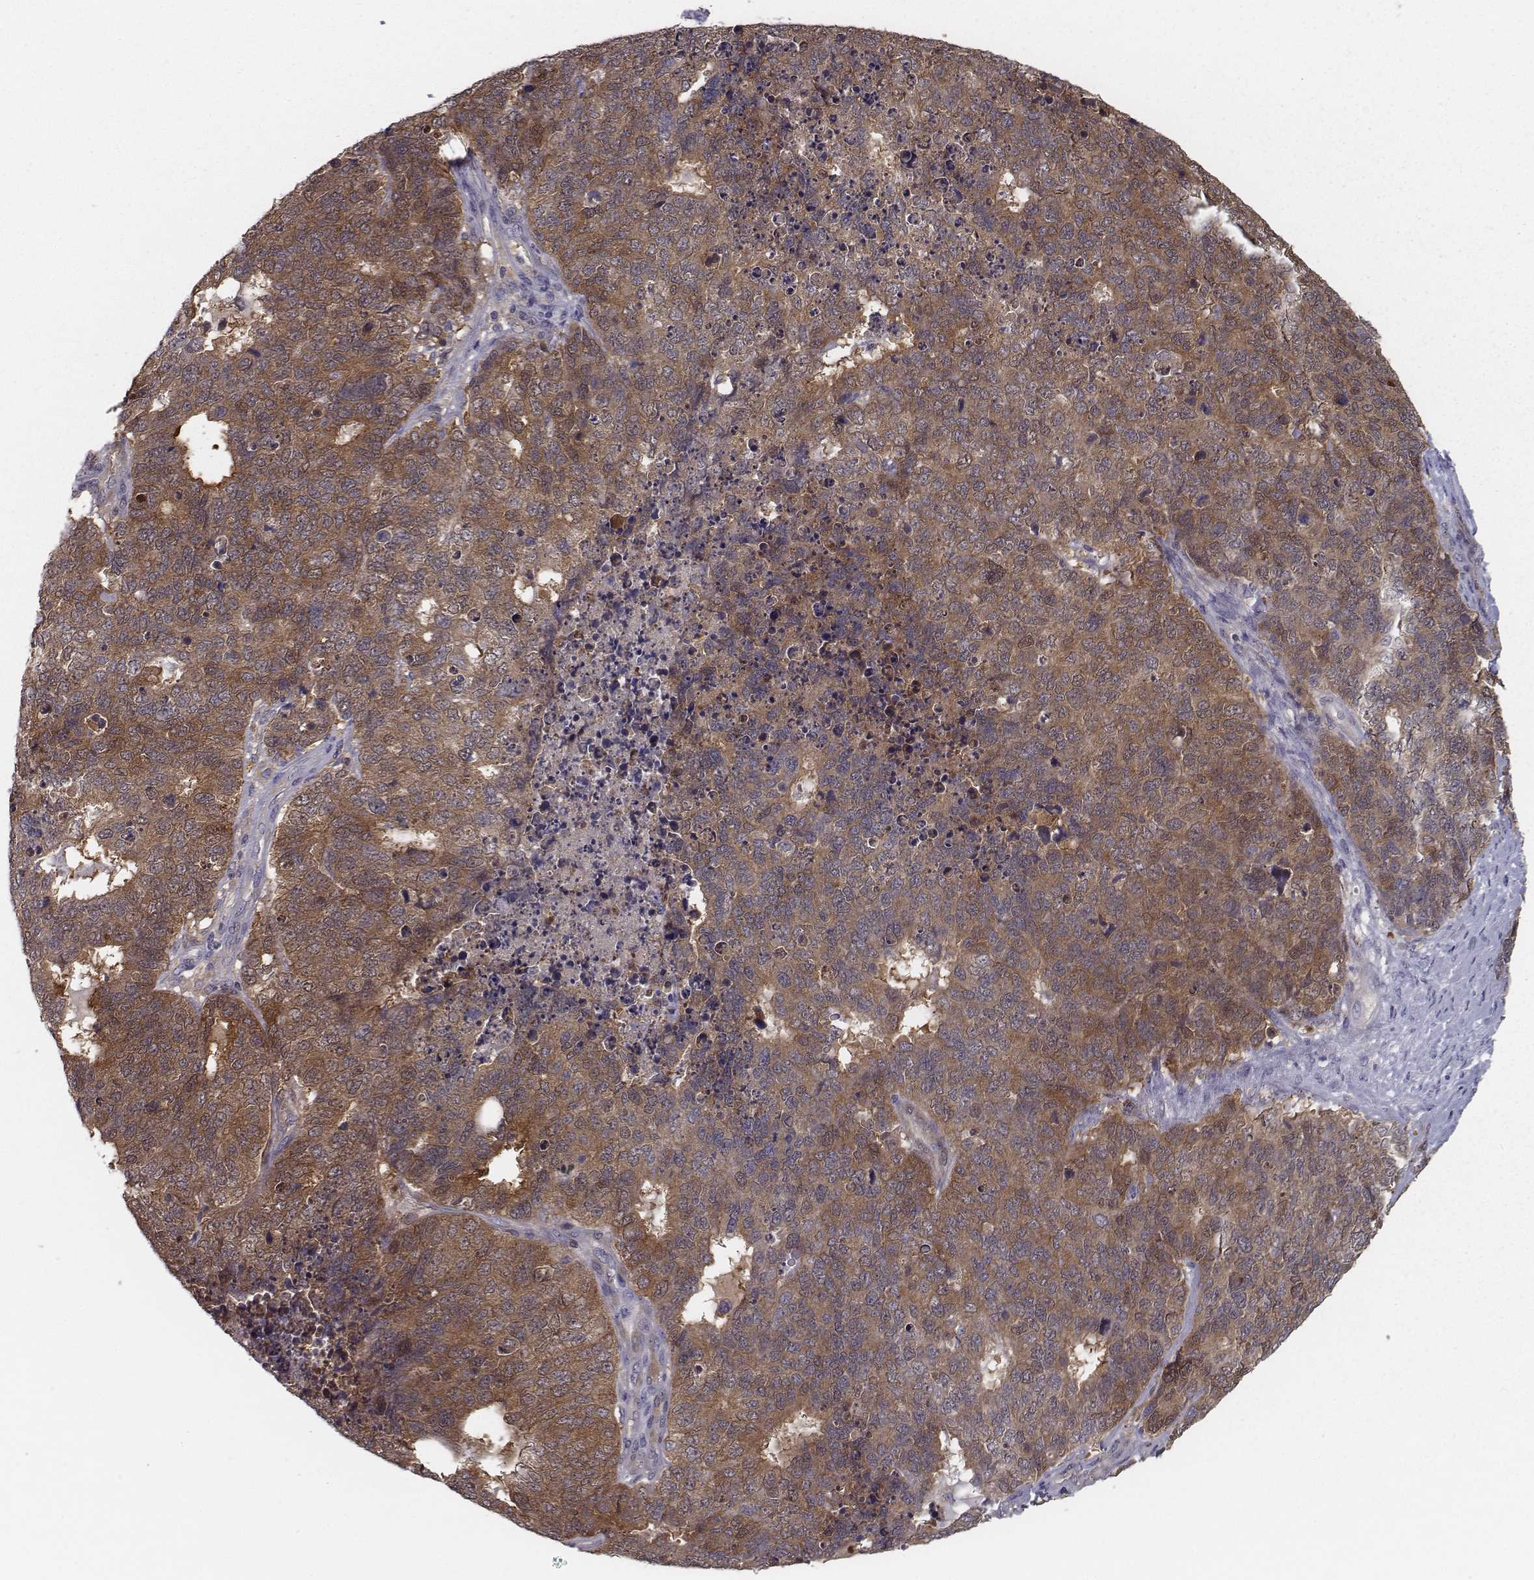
{"staining": {"intensity": "moderate", "quantity": ">75%", "location": "cytoplasmic/membranous"}, "tissue": "cervical cancer", "cell_type": "Tumor cells", "image_type": "cancer", "snomed": [{"axis": "morphology", "description": "Squamous cell carcinoma, NOS"}, {"axis": "topography", "description": "Cervix"}], "caption": "Protein analysis of cervical cancer (squamous cell carcinoma) tissue reveals moderate cytoplasmic/membranous positivity in approximately >75% of tumor cells.", "gene": "ISYNA1", "patient": {"sex": "female", "age": 63}}